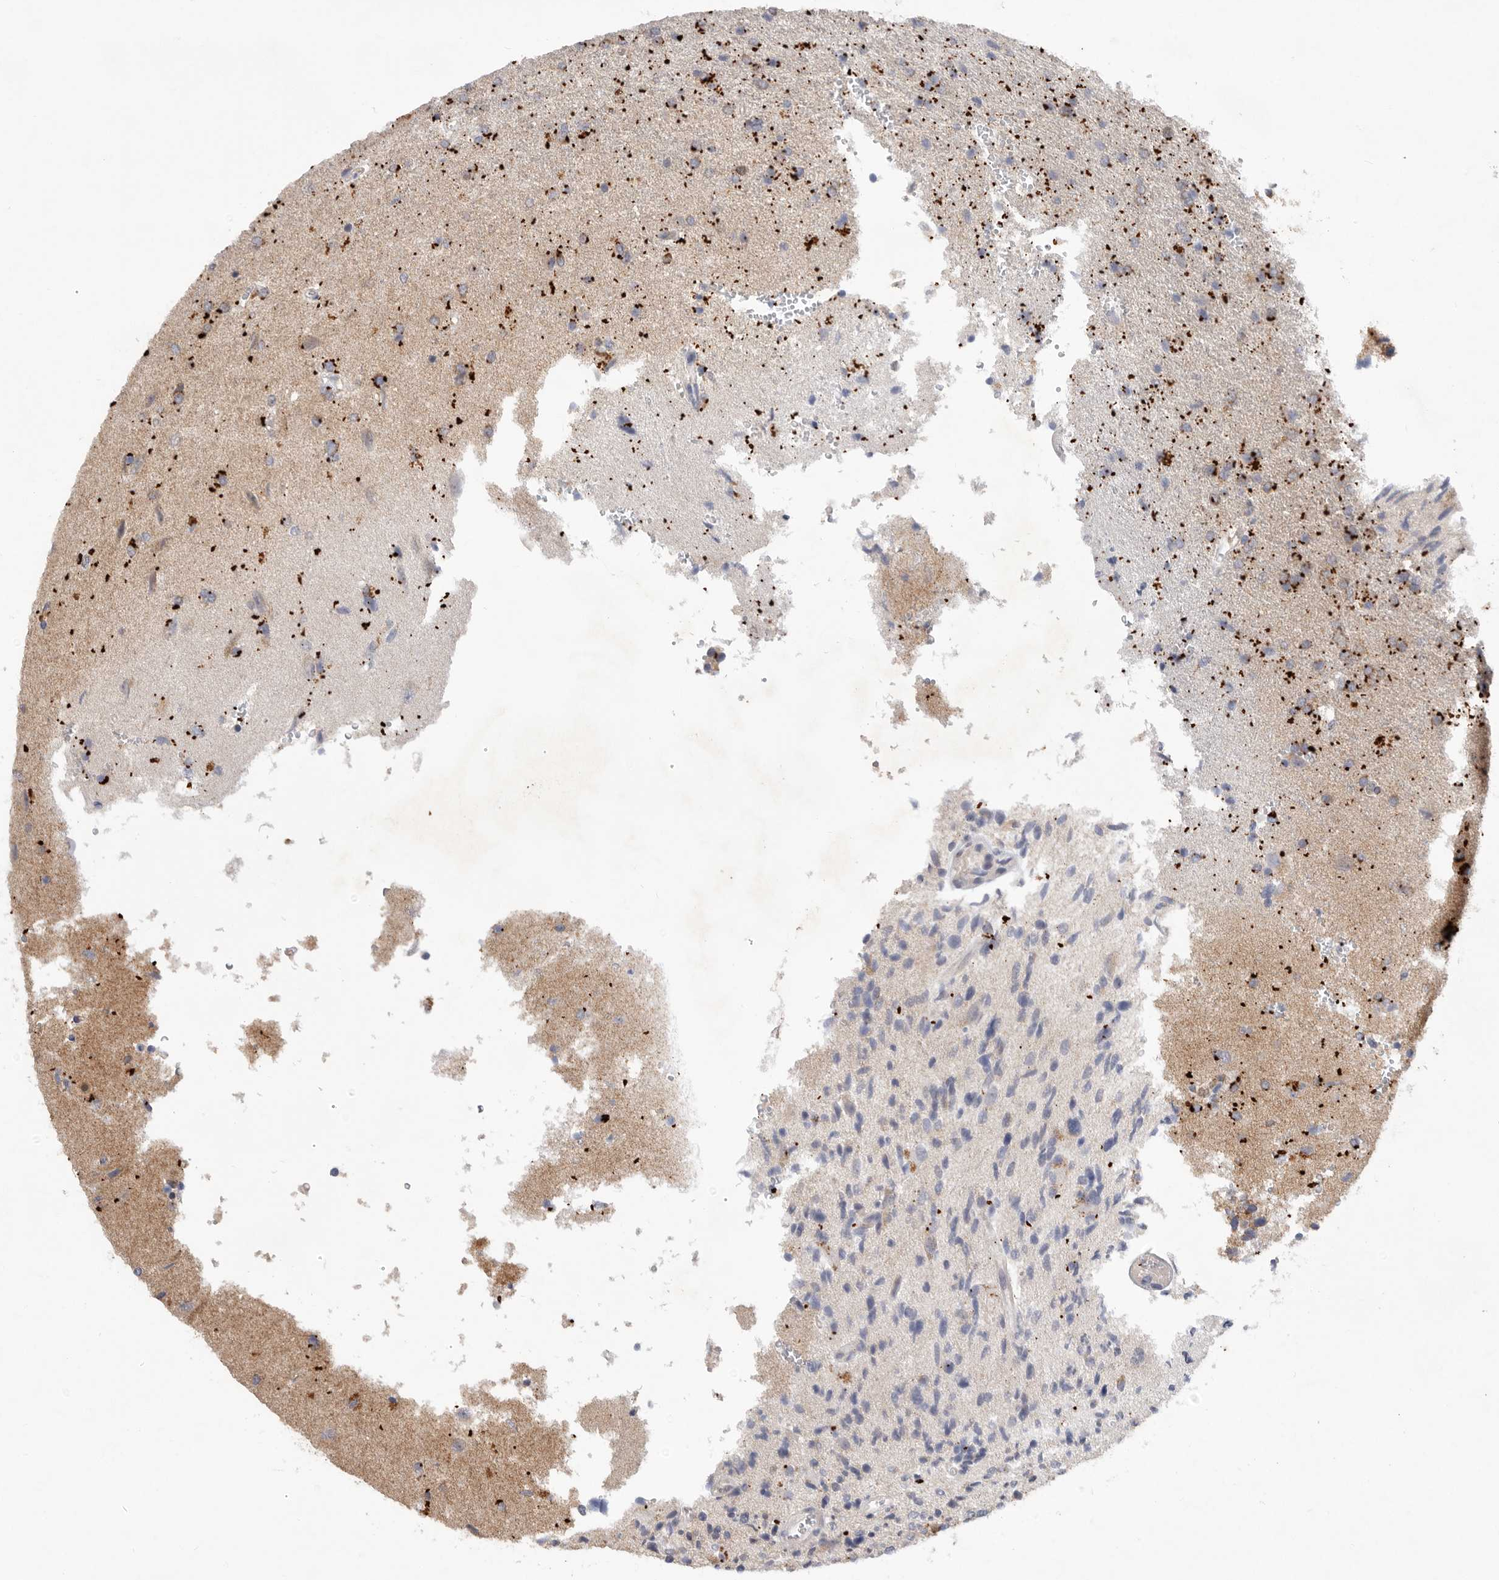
{"staining": {"intensity": "moderate", "quantity": ">75%", "location": "cytoplasmic/membranous"}, "tissue": "glioma", "cell_type": "Tumor cells", "image_type": "cancer", "snomed": [{"axis": "morphology", "description": "Glioma, malignant, High grade"}, {"axis": "topography", "description": "Brain"}], "caption": "High-grade glioma (malignant) stained with IHC reveals moderate cytoplasmic/membranous positivity in about >75% of tumor cells.", "gene": "MTFR1L", "patient": {"sex": "male", "age": 72}}